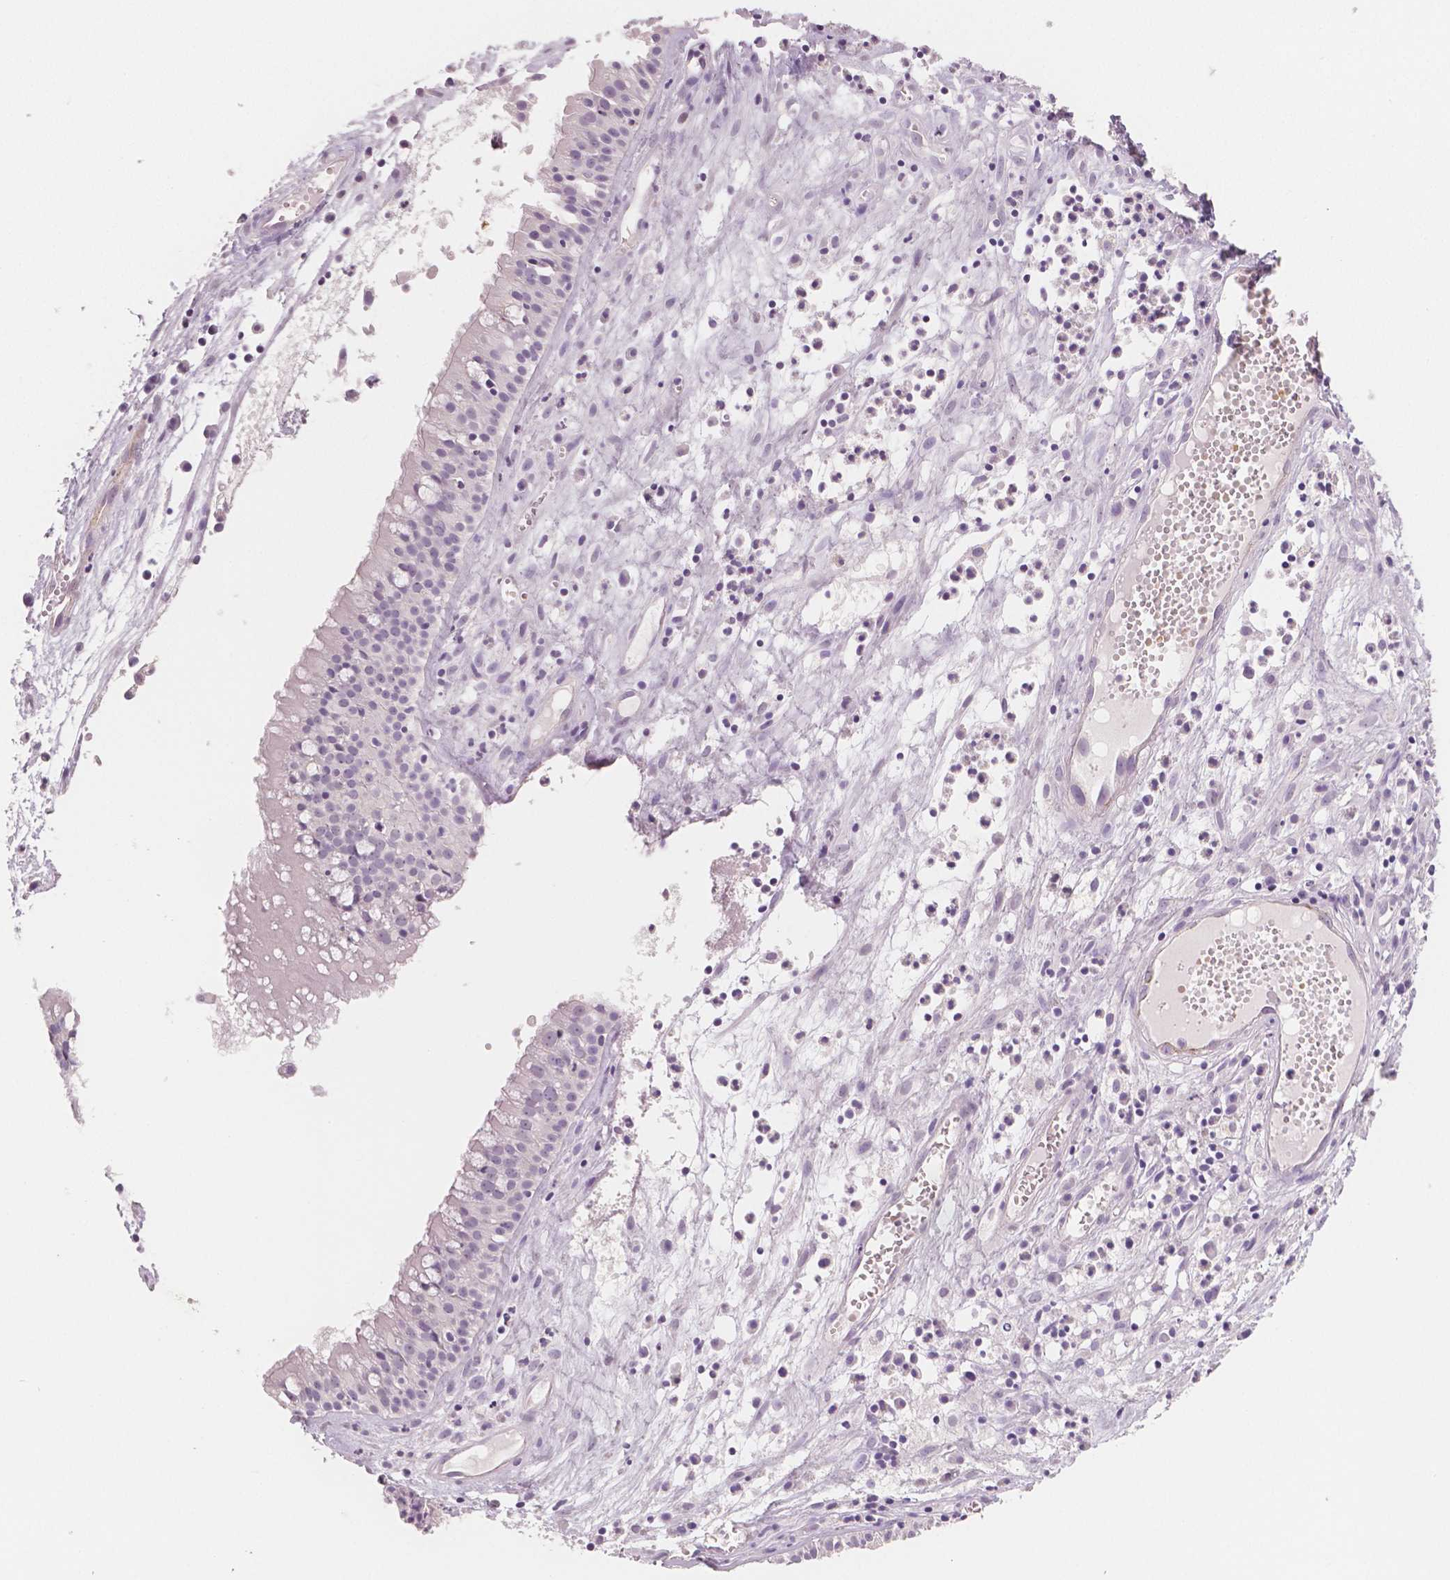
{"staining": {"intensity": "negative", "quantity": "none", "location": "none"}, "tissue": "nasopharynx", "cell_type": "Respiratory epithelial cells", "image_type": "normal", "snomed": [{"axis": "morphology", "description": "Normal tissue, NOS"}, {"axis": "topography", "description": "Nasopharynx"}], "caption": "DAB (3,3'-diaminobenzidine) immunohistochemical staining of normal human nasopharynx demonstrates no significant staining in respiratory epithelial cells. (Brightfield microscopy of DAB immunohistochemistry at high magnification).", "gene": "TSPAN7", "patient": {"sex": "male", "age": 31}}